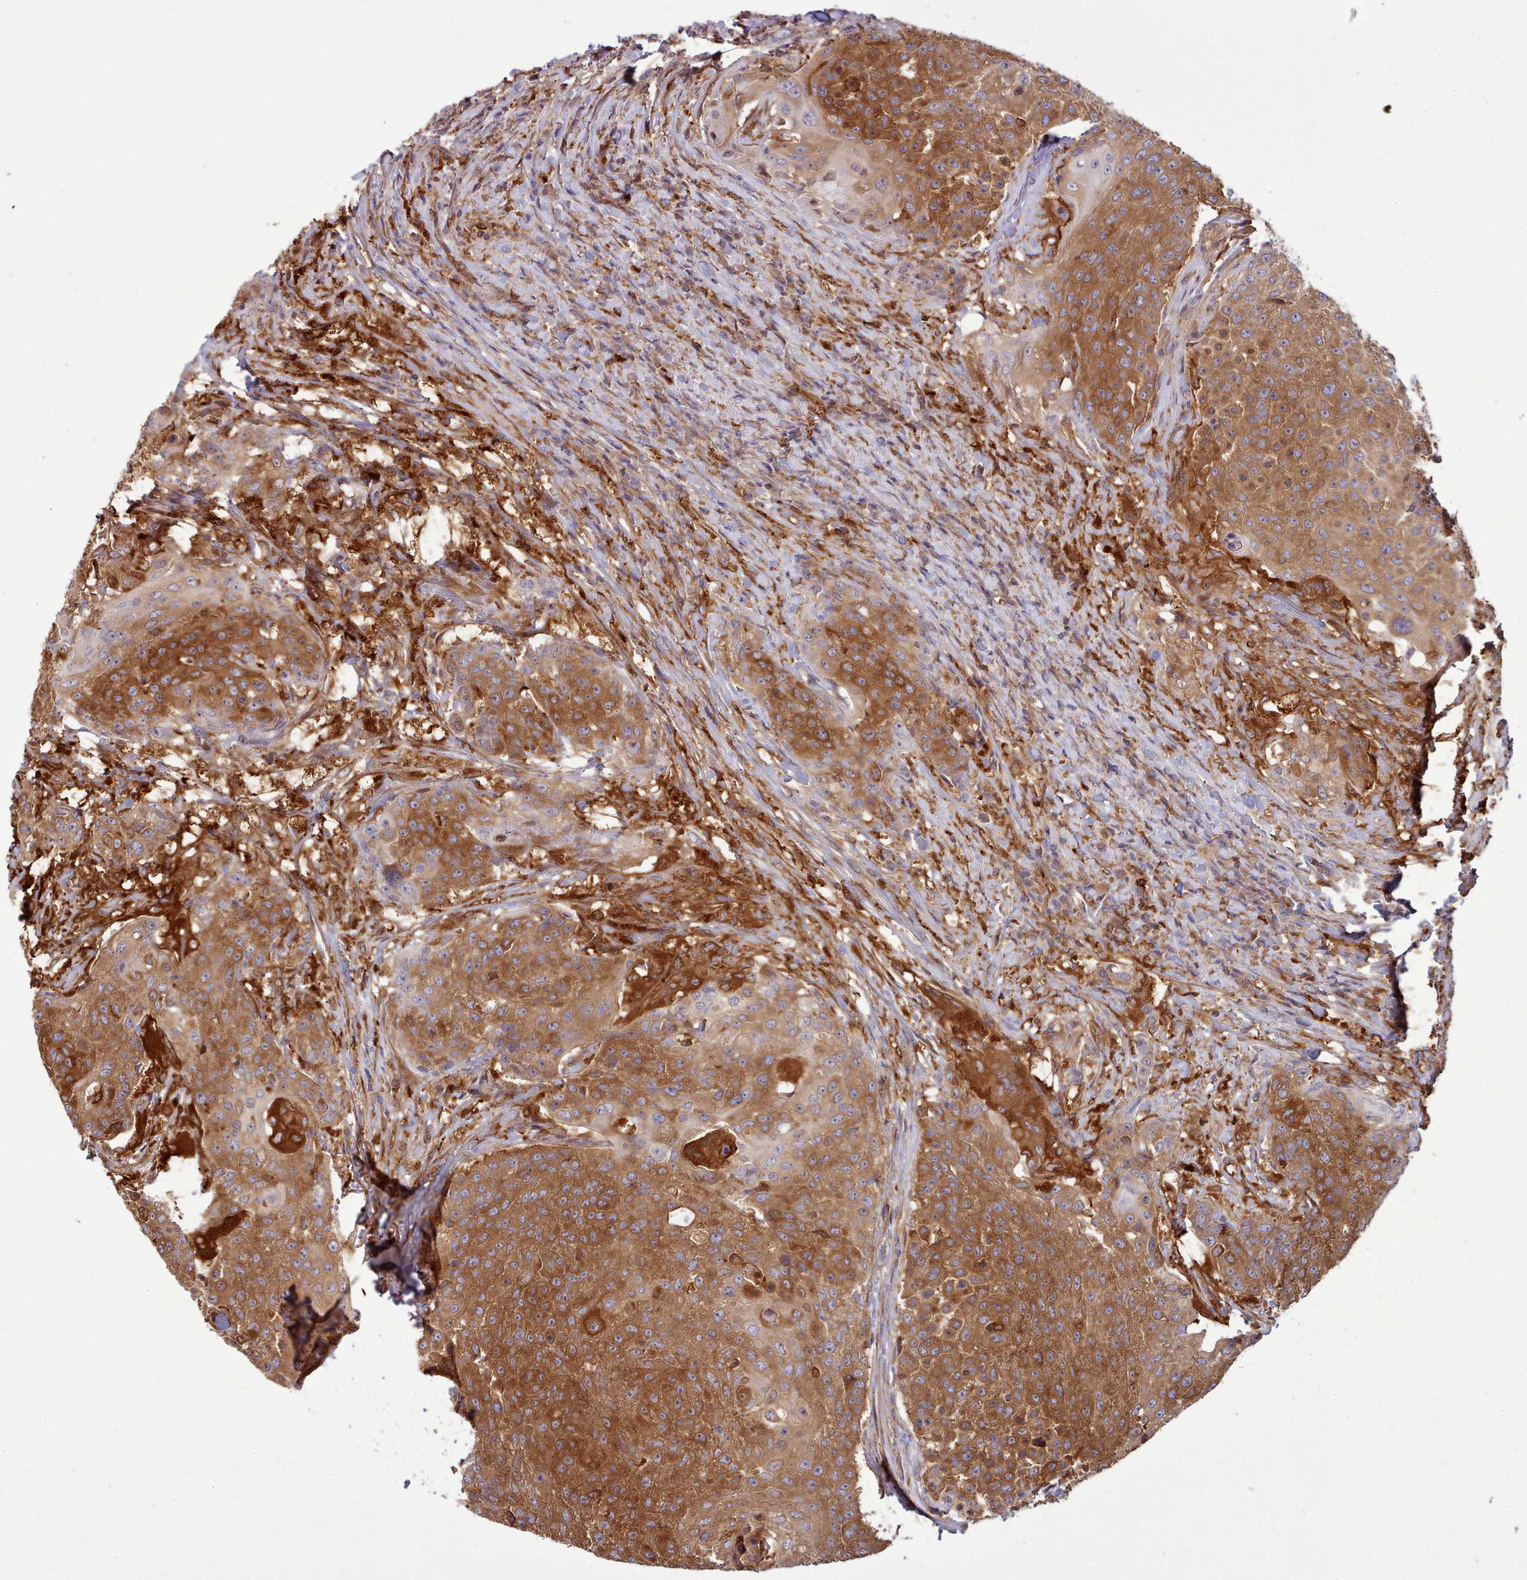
{"staining": {"intensity": "strong", "quantity": ">75%", "location": "cytoplasmic/membranous"}, "tissue": "urothelial cancer", "cell_type": "Tumor cells", "image_type": "cancer", "snomed": [{"axis": "morphology", "description": "Urothelial carcinoma, High grade"}, {"axis": "topography", "description": "Urinary bladder"}], "caption": "Human urothelial cancer stained for a protein (brown) demonstrates strong cytoplasmic/membranous positive staining in approximately >75% of tumor cells.", "gene": "SLC4A9", "patient": {"sex": "female", "age": 63}}